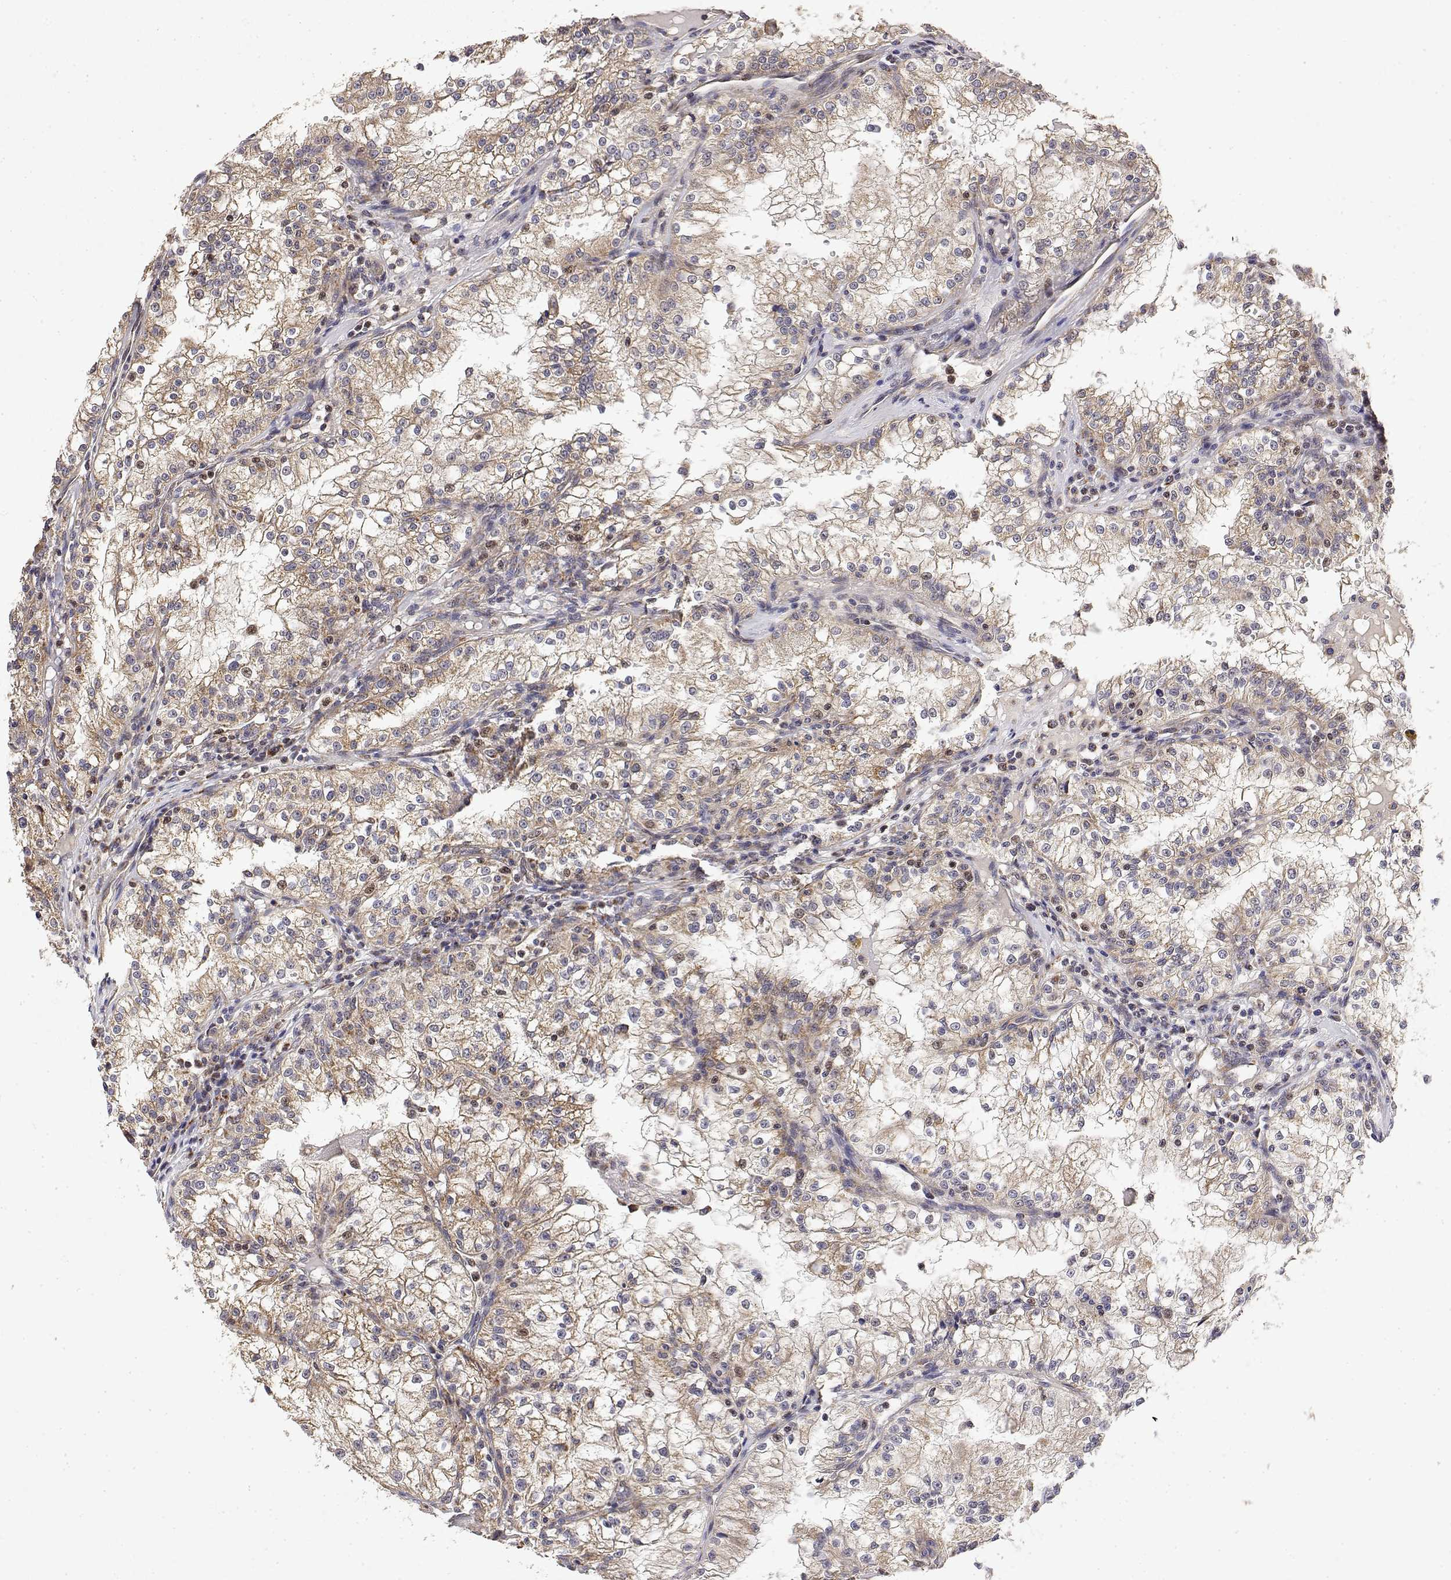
{"staining": {"intensity": "moderate", "quantity": ">75%", "location": "cytoplasmic/membranous"}, "tissue": "renal cancer", "cell_type": "Tumor cells", "image_type": "cancer", "snomed": [{"axis": "morphology", "description": "Adenocarcinoma, NOS"}, {"axis": "topography", "description": "Kidney"}], "caption": "Immunohistochemical staining of renal adenocarcinoma demonstrates medium levels of moderate cytoplasmic/membranous protein positivity in about >75% of tumor cells.", "gene": "GADD45GIP1", "patient": {"sex": "male", "age": 36}}